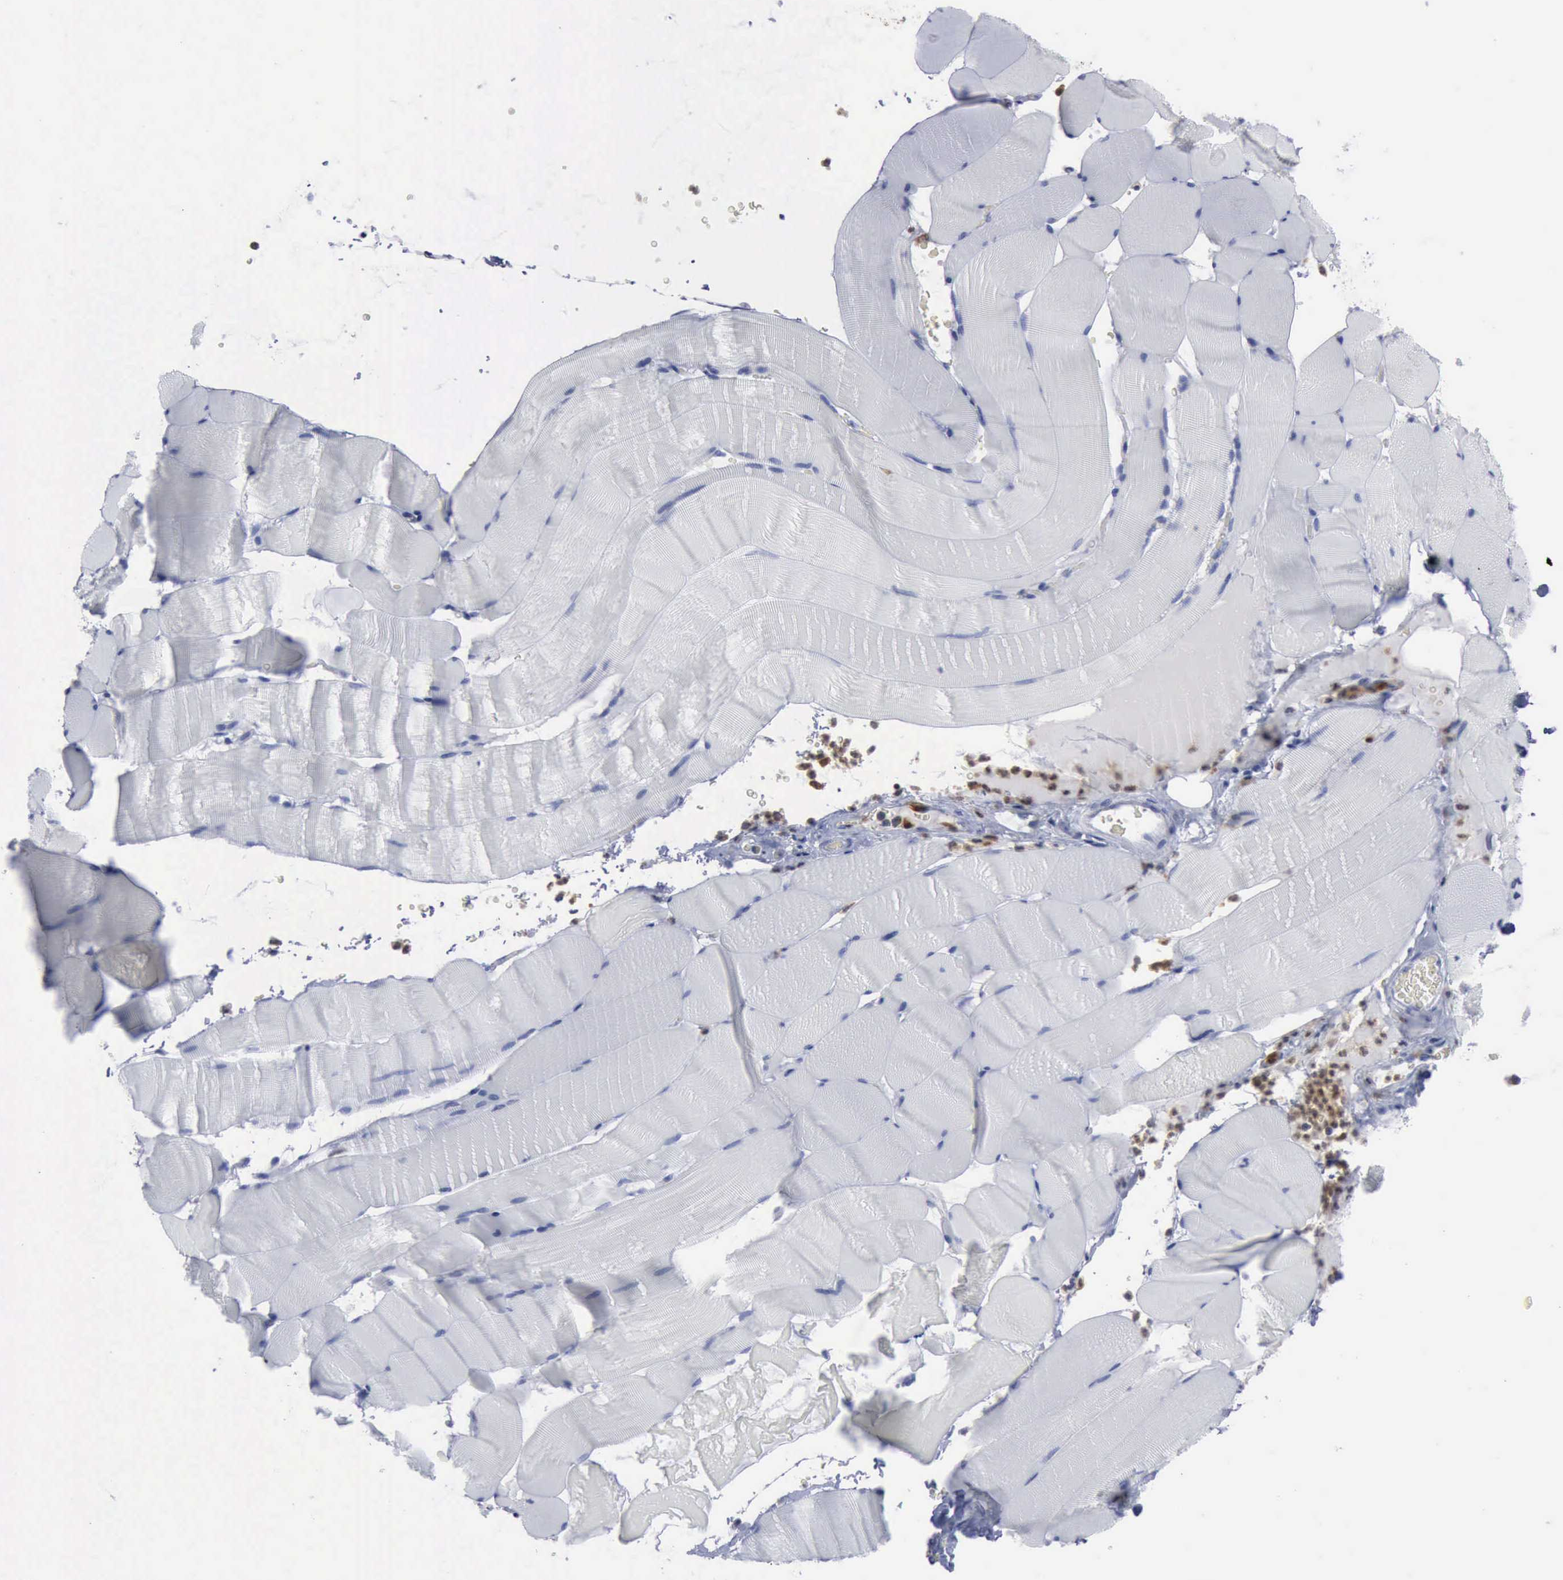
{"staining": {"intensity": "negative", "quantity": "none", "location": "none"}, "tissue": "skeletal muscle", "cell_type": "Myocytes", "image_type": "normal", "snomed": [{"axis": "morphology", "description": "Normal tissue, NOS"}, {"axis": "topography", "description": "Skeletal muscle"}], "caption": "IHC micrograph of benign skeletal muscle stained for a protein (brown), which demonstrates no staining in myocytes.", "gene": "CSTA", "patient": {"sex": "male", "age": 62}}